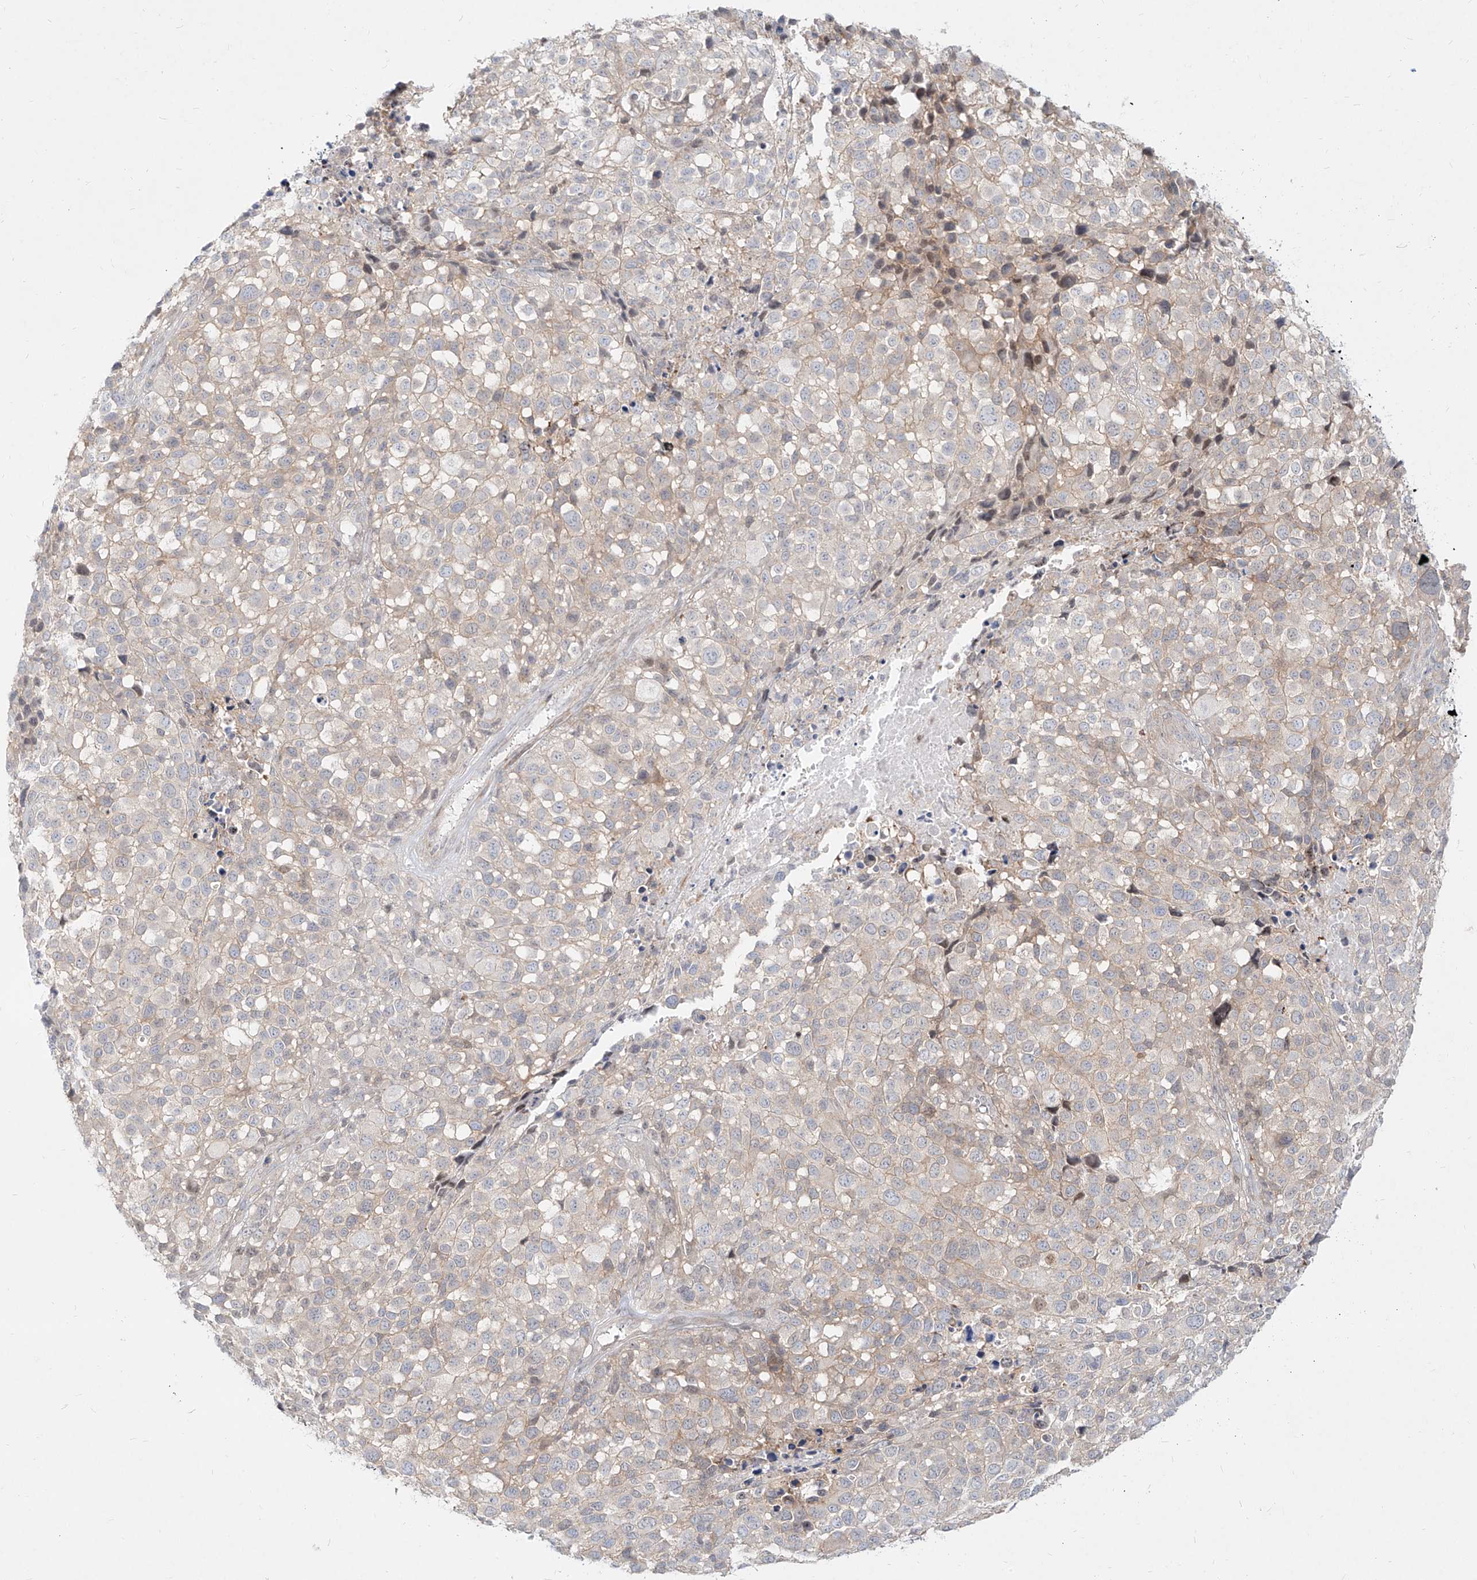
{"staining": {"intensity": "weak", "quantity": "<25%", "location": "cytoplasmic/membranous"}, "tissue": "melanoma", "cell_type": "Tumor cells", "image_type": "cancer", "snomed": [{"axis": "morphology", "description": "Malignant melanoma, NOS"}, {"axis": "topography", "description": "Skin of trunk"}], "caption": "High power microscopy image of an immunohistochemistry photomicrograph of malignant melanoma, revealing no significant expression in tumor cells.", "gene": "SLC2A12", "patient": {"sex": "male", "age": 71}}